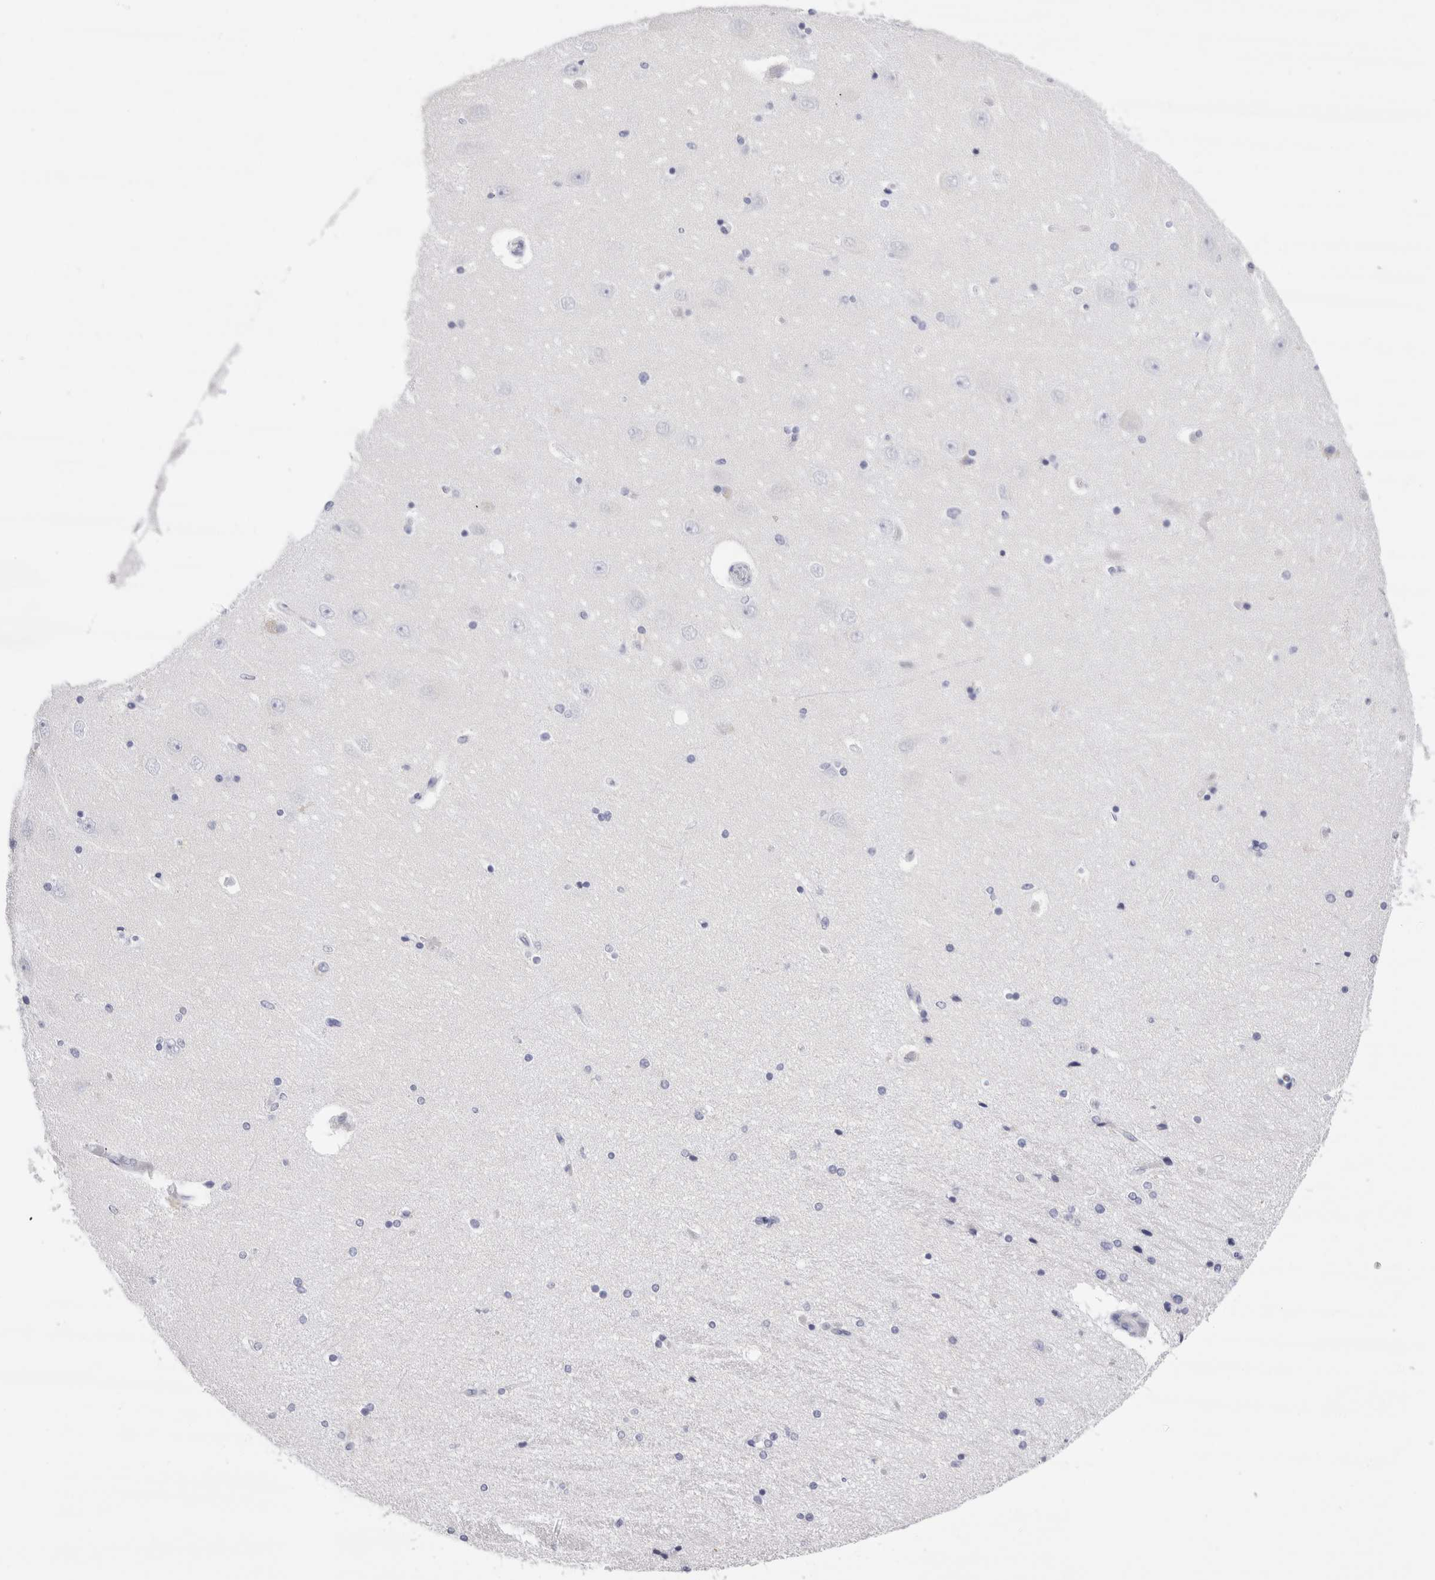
{"staining": {"intensity": "negative", "quantity": "none", "location": "none"}, "tissue": "hippocampus", "cell_type": "Glial cells", "image_type": "normal", "snomed": [{"axis": "morphology", "description": "Normal tissue, NOS"}, {"axis": "topography", "description": "Hippocampus"}], "caption": "Immunohistochemistry of unremarkable hippocampus shows no positivity in glial cells.", "gene": "SLC10A5", "patient": {"sex": "female", "age": 54}}